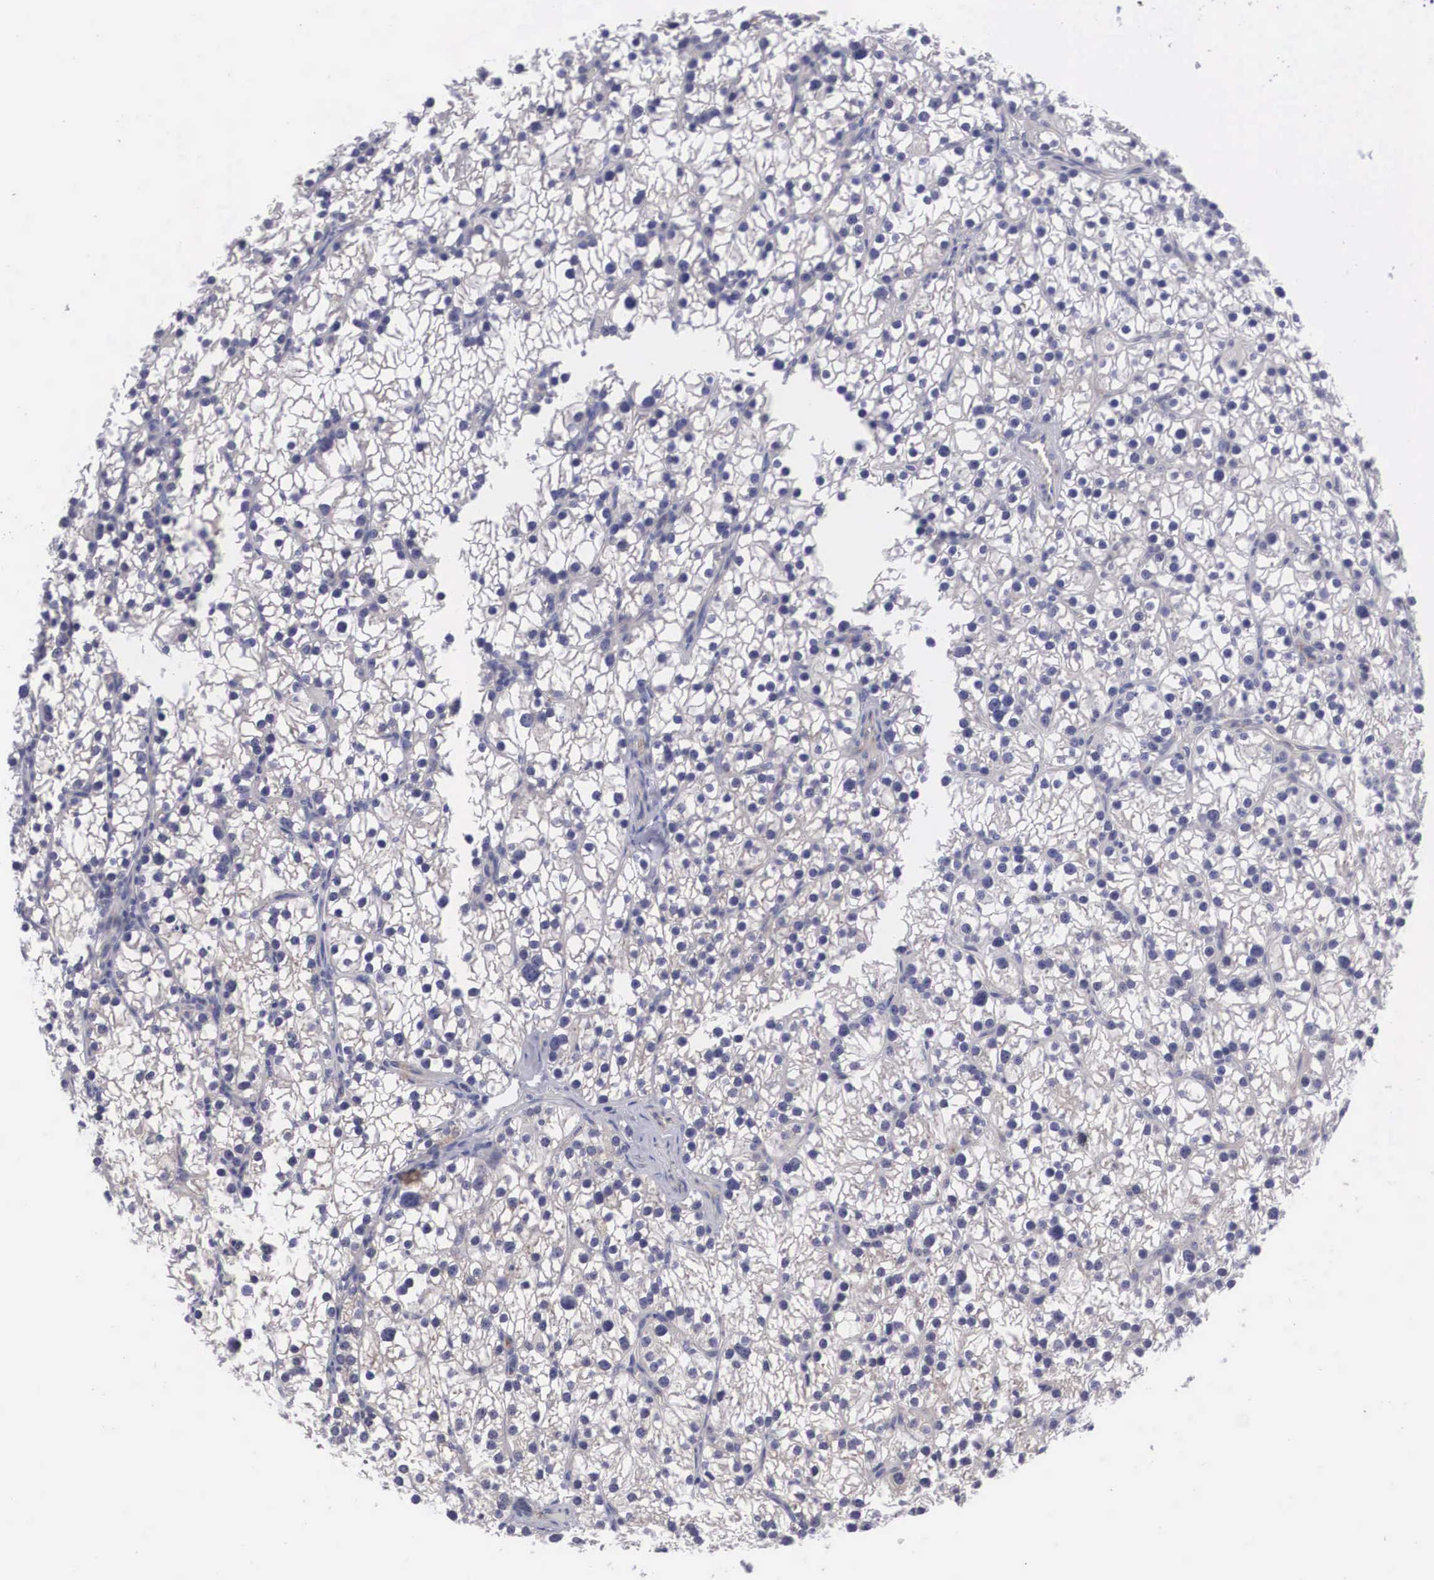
{"staining": {"intensity": "negative", "quantity": "none", "location": "none"}, "tissue": "parathyroid gland", "cell_type": "Glandular cells", "image_type": "normal", "snomed": [{"axis": "morphology", "description": "Normal tissue, NOS"}, {"axis": "topography", "description": "Parathyroid gland"}], "caption": "Parathyroid gland stained for a protein using IHC shows no positivity glandular cells.", "gene": "MAST4", "patient": {"sex": "female", "age": 54}}